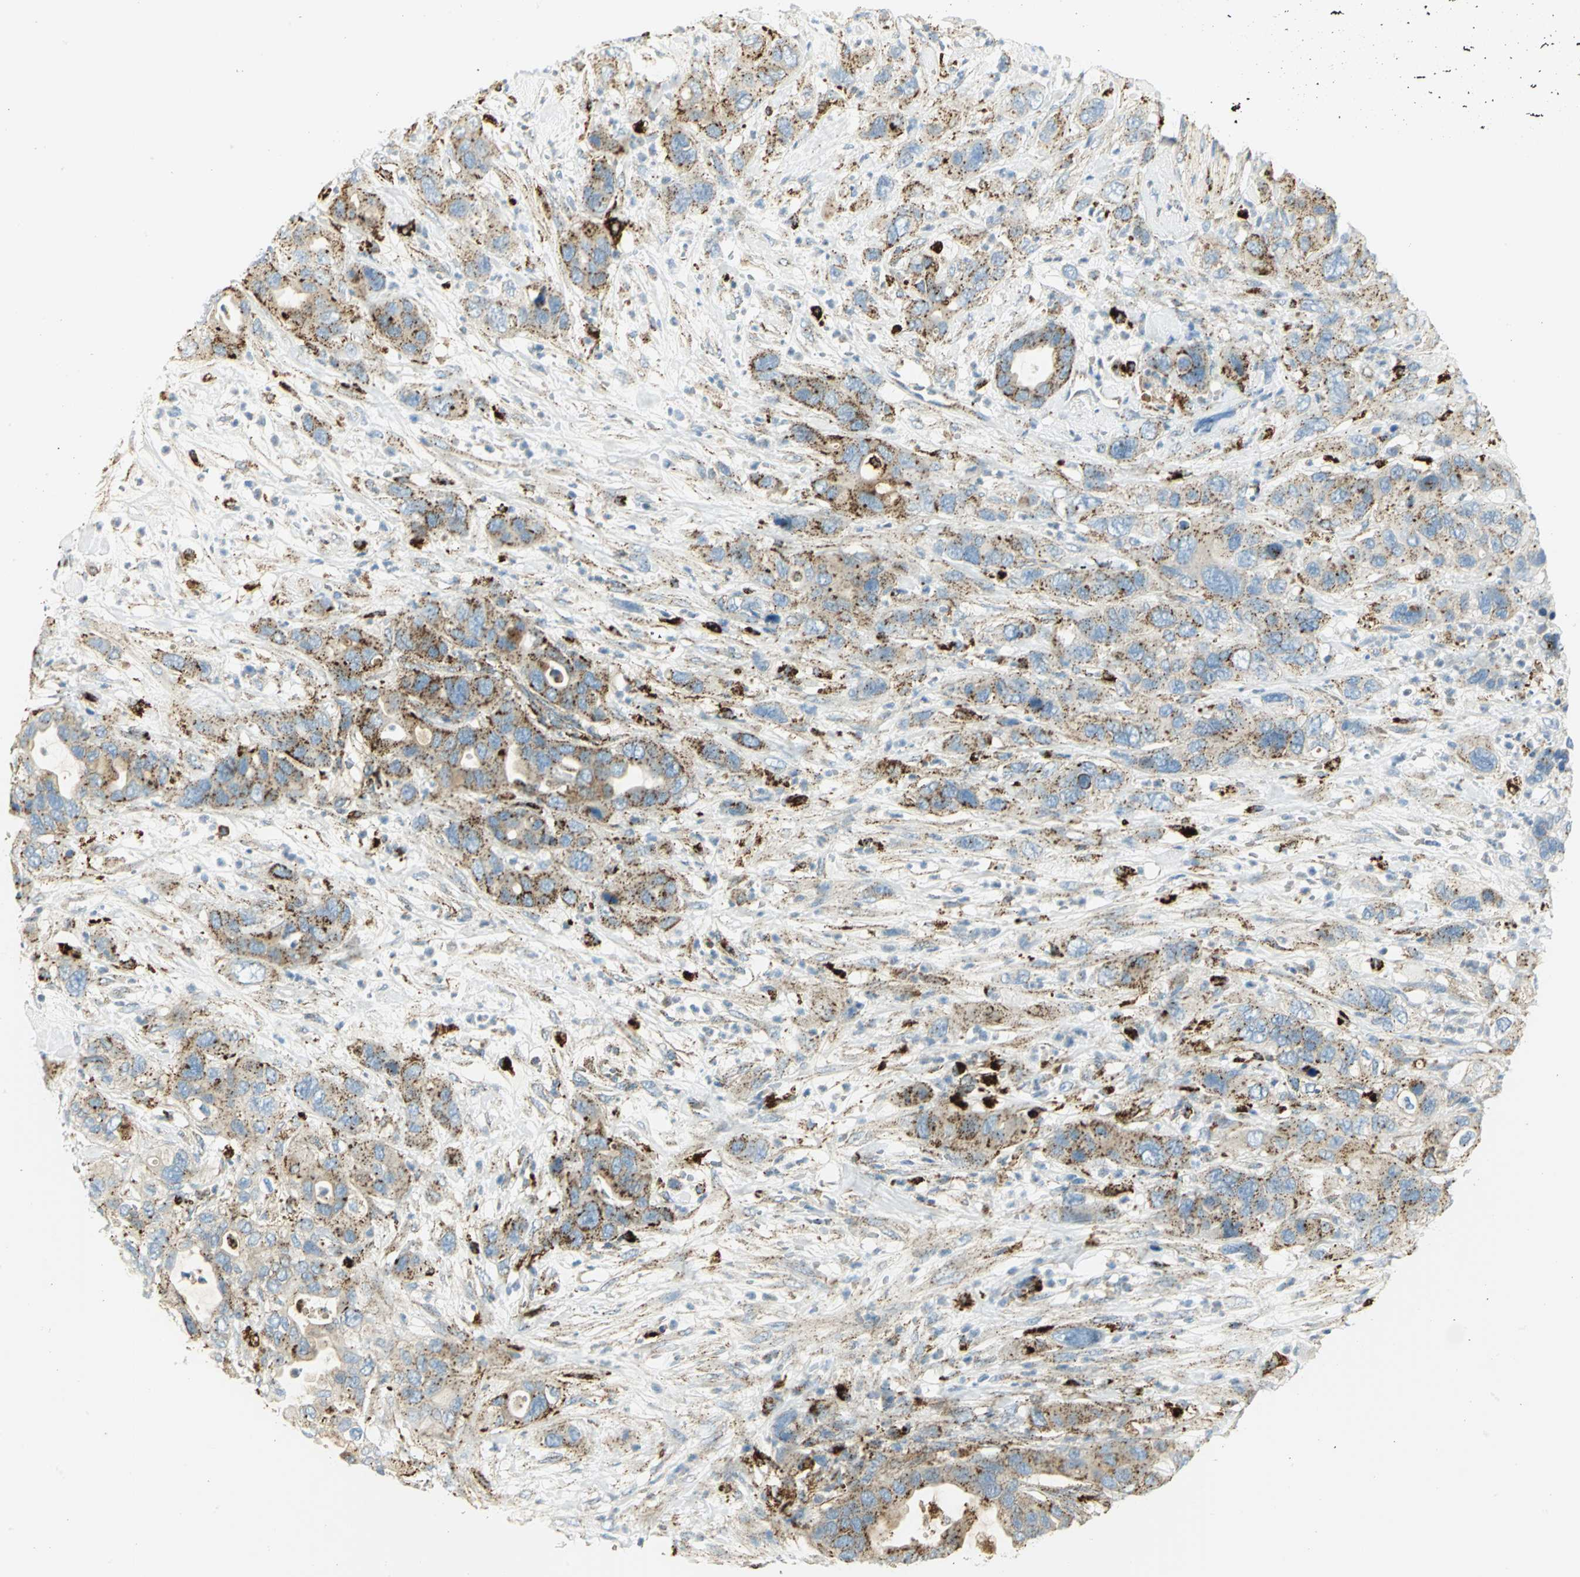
{"staining": {"intensity": "moderate", "quantity": ">75%", "location": "cytoplasmic/membranous"}, "tissue": "pancreatic cancer", "cell_type": "Tumor cells", "image_type": "cancer", "snomed": [{"axis": "morphology", "description": "Adenocarcinoma, NOS"}, {"axis": "topography", "description": "Pancreas"}], "caption": "Human pancreatic adenocarcinoma stained for a protein (brown) displays moderate cytoplasmic/membranous positive staining in about >75% of tumor cells.", "gene": "ARSA", "patient": {"sex": "female", "age": 71}}